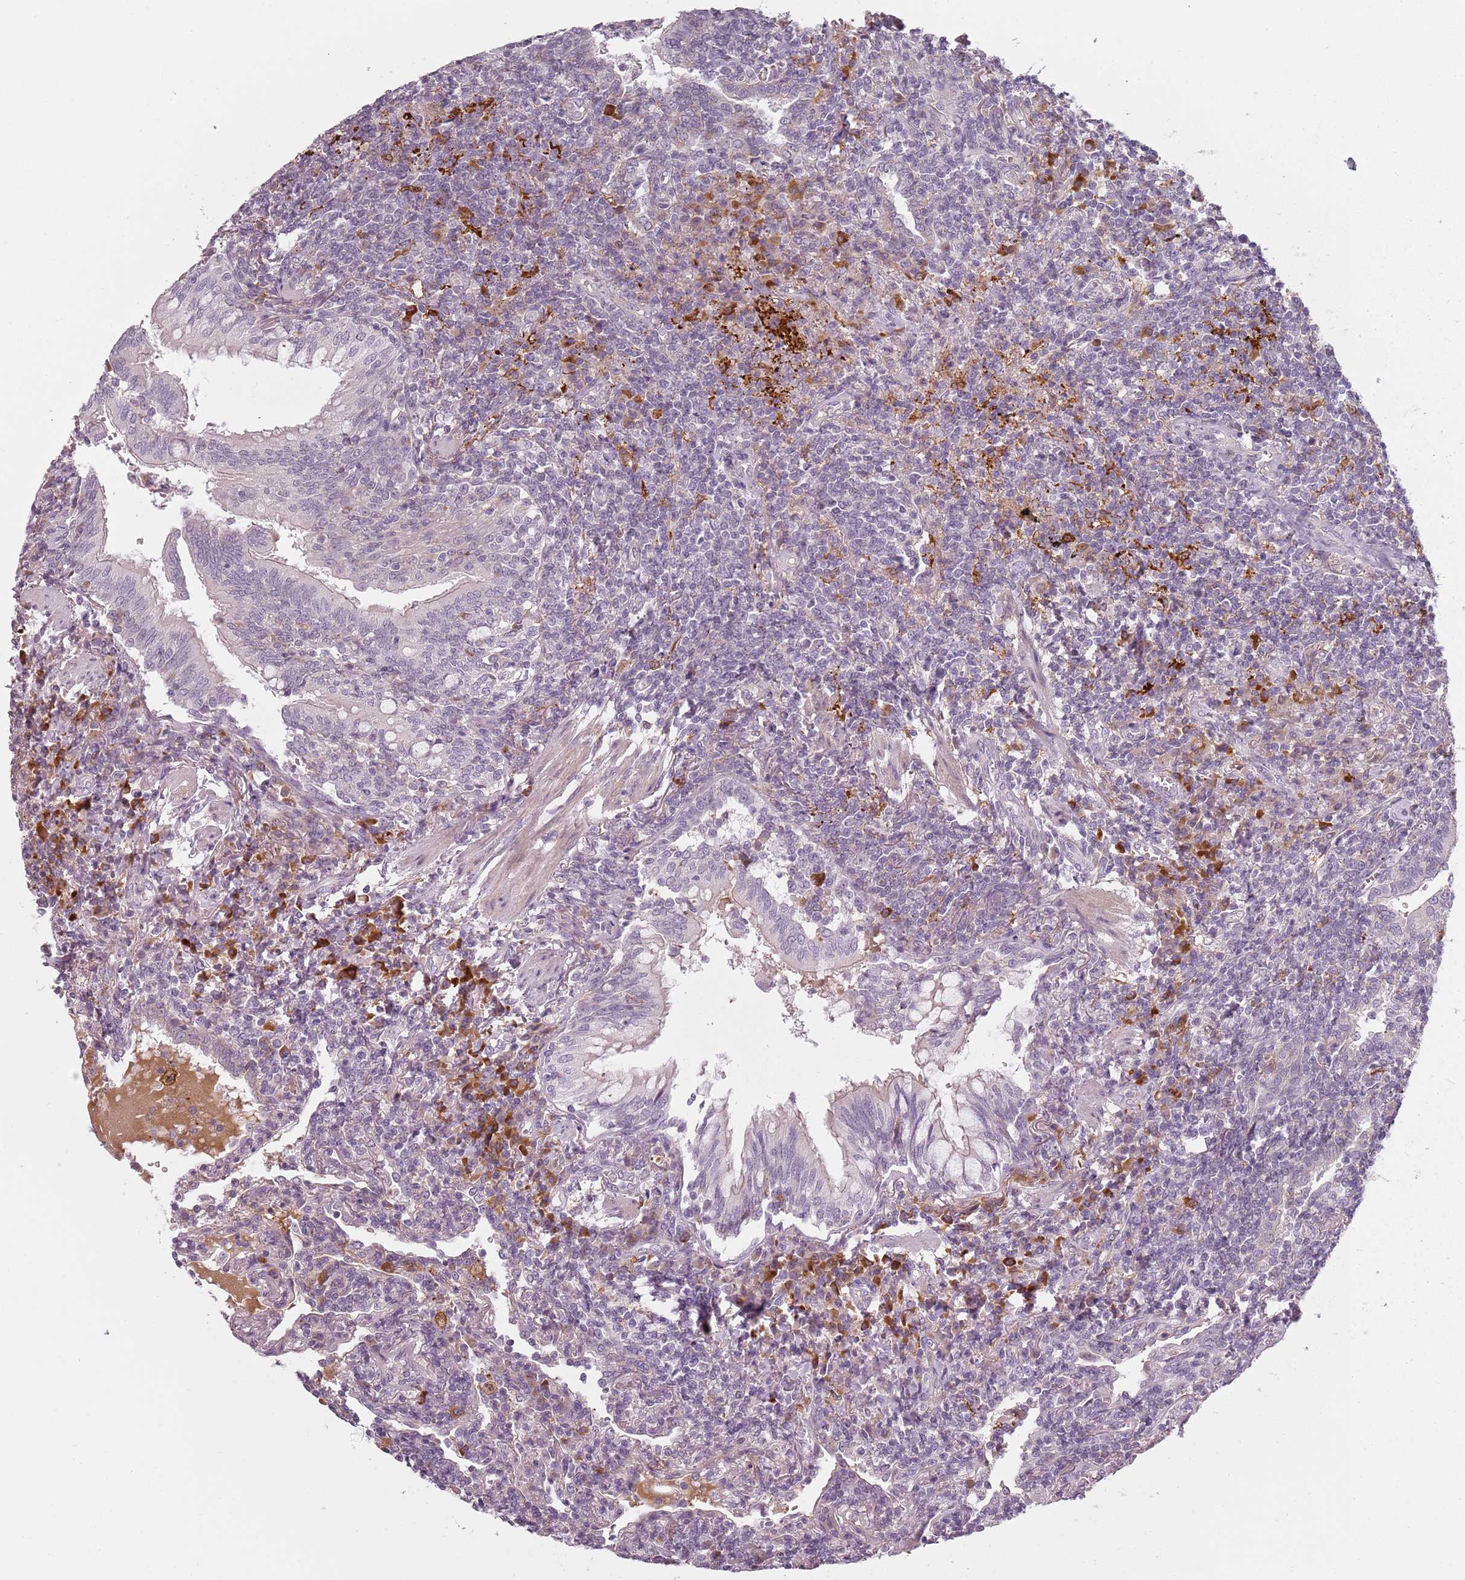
{"staining": {"intensity": "negative", "quantity": "none", "location": "none"}, "tissue": "lymphoma", "cell_type": "Tumor cells", "image_type": "cancer", "snomed": [{"axis": "morphology", "description": "Malignant lymphoma, non-Hodgkin's type, Low grade"}, {"axis": "topography", "description": "Lung"}], "caption": "Immunohistochemistry of lymphoma displays no positivity in tumor cells.", "gene": "CC2D2B", "patient": {"sex": "female", "age": 71}}